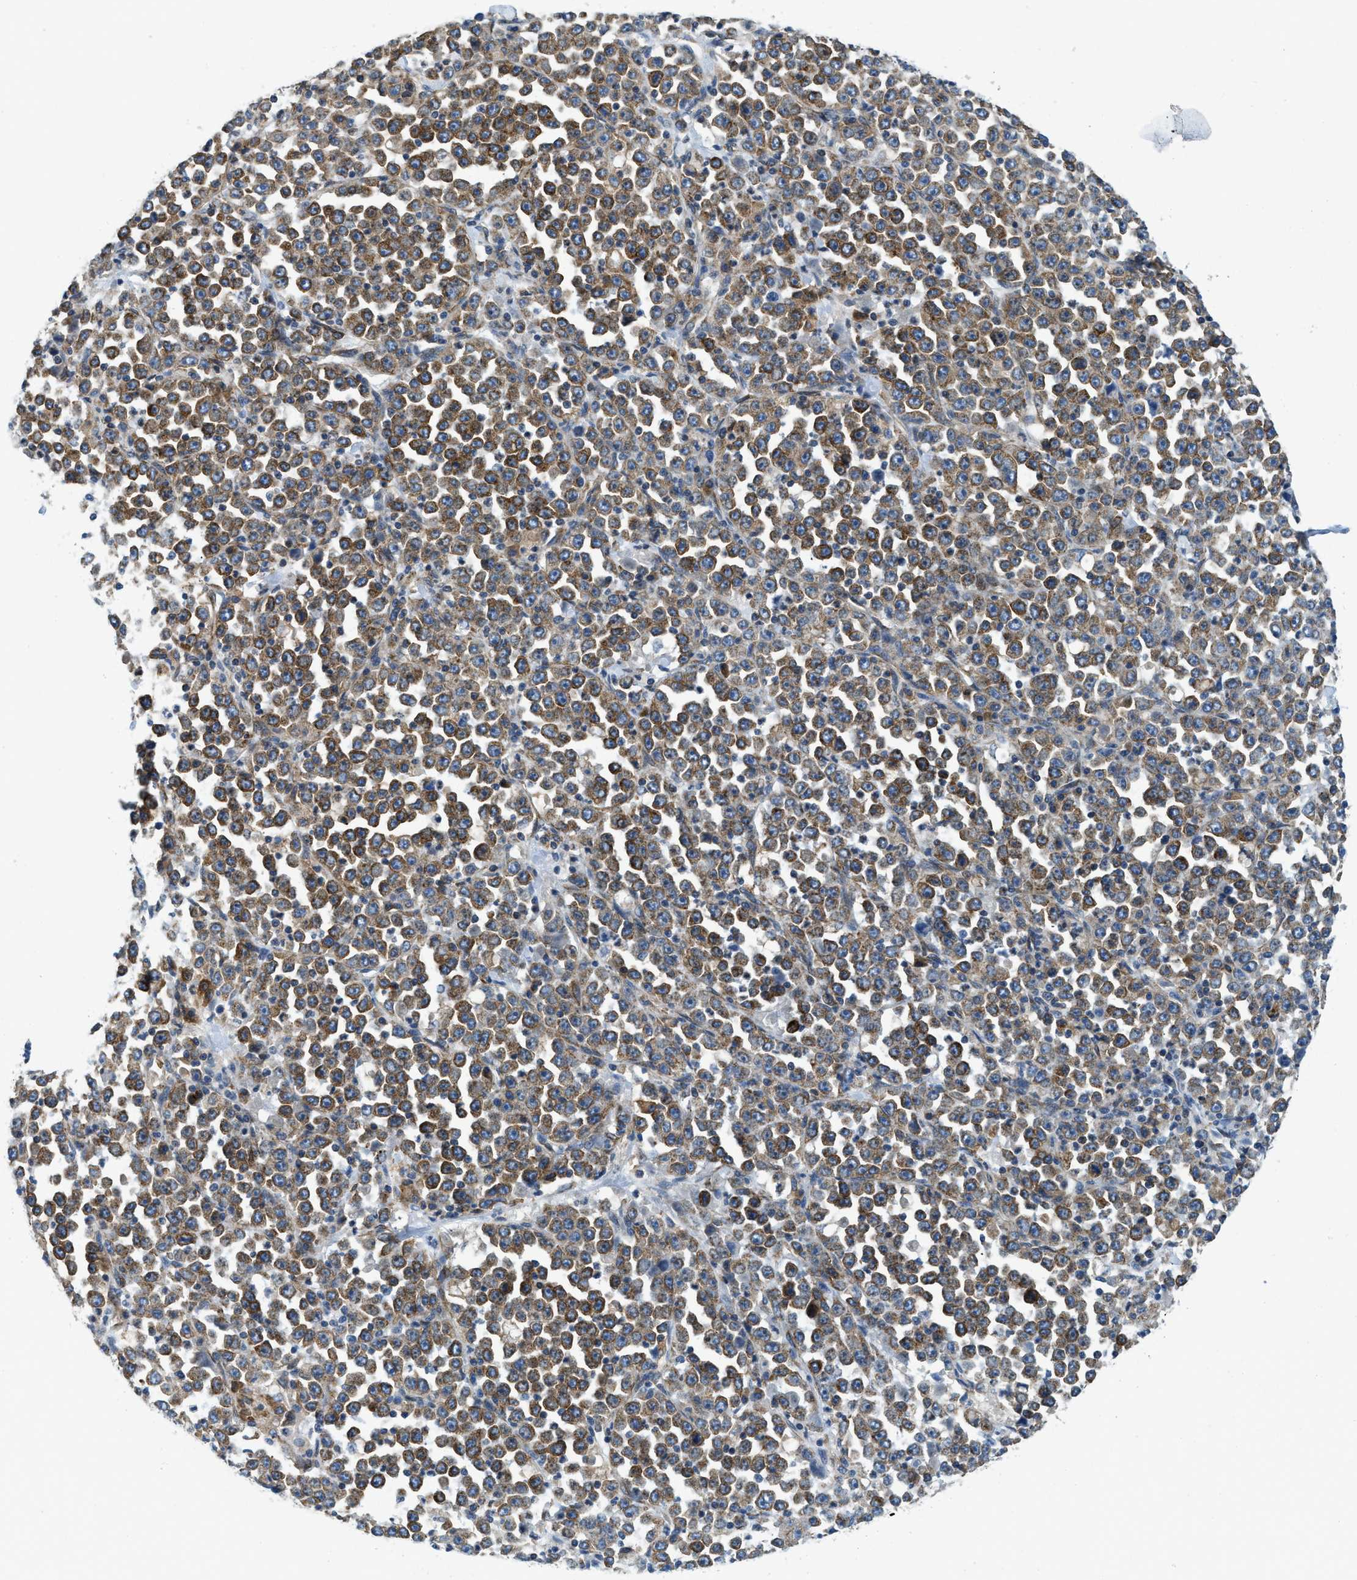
{"staining": {"intensity": "moderate", "quantity": ">75%", "location": "cytoplasmic/membranous"}, "tissue": "stomach cancer", "cell_type": "Tumor cells", "image_type": "cancer", "snomed": [{"axis": "morphology", "description": "Normal tissue, NOS"}, {"axis": "morphology", "description": "Adenocarcinoma, NOS"}, {"axis": "topography", "description": "Stomach, upper"}, {"axis": "topography", "description": "Stomach"}], "caption": "Stomach cancer was stained to show a protein in brown. There is medium levels of moderate cytoplasmic/membranous positivity in approximately >75% of tumor cells.", "gene": "BCAP31", "patient": {"sex": "male", "age": 59}}